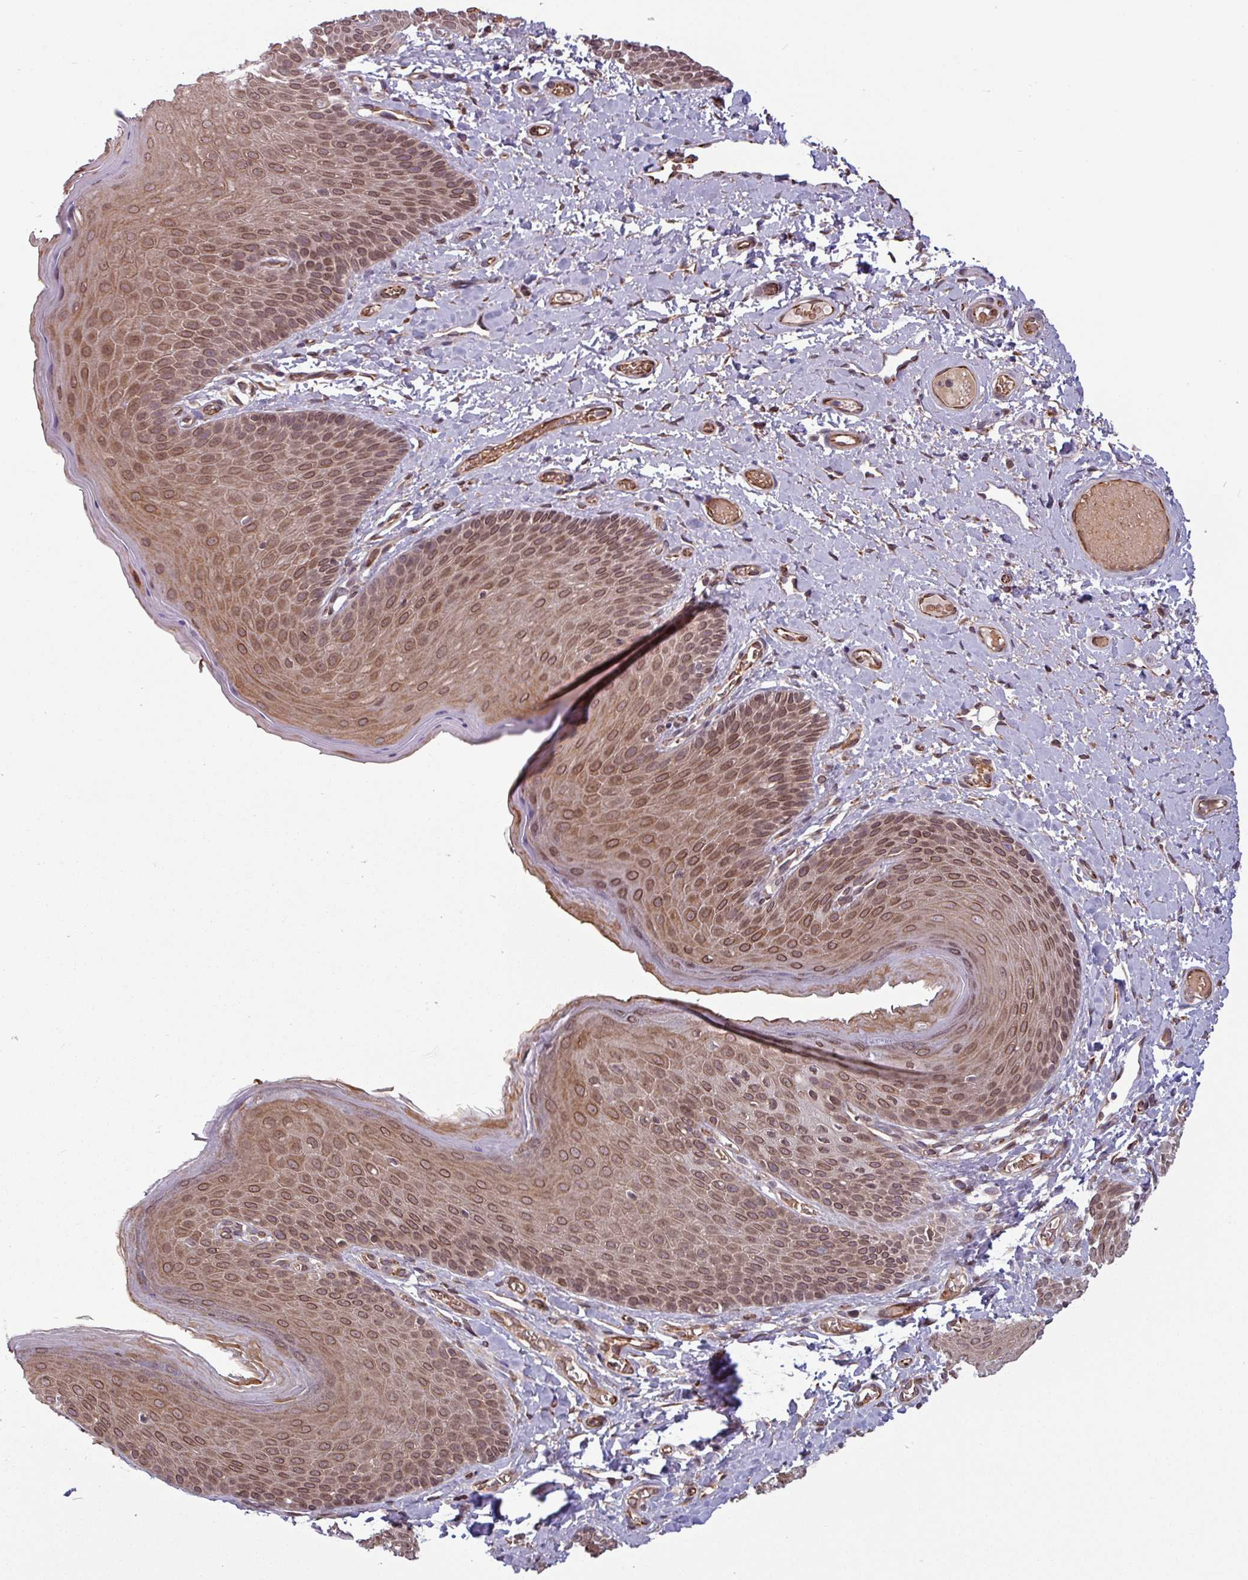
{"staining": {"intensity": "moderate", "quantity": ">75%", "location": "cytoplasmic/membranous,nuclear"}, "tissue": "skin", "cell_type": "Epidermal cells", "image_type": "normal", "snomed": [{"axis": "morphology", "description": "Normal tissue, NOS"}, {"axis": "topography", "description": "Anal"}], "caption": "Unremarkable skin demonstrates moderate cytoplasmic/membranous,nuclear staining in about >75% of epidermal cells The protein of interest is stained brown, and the nuclei are stained in blue (DAB IHC with brightfield microscopy, high magnification)..", "gene": "RBM4B", "patient": {"sex": "female", "age": 40}}